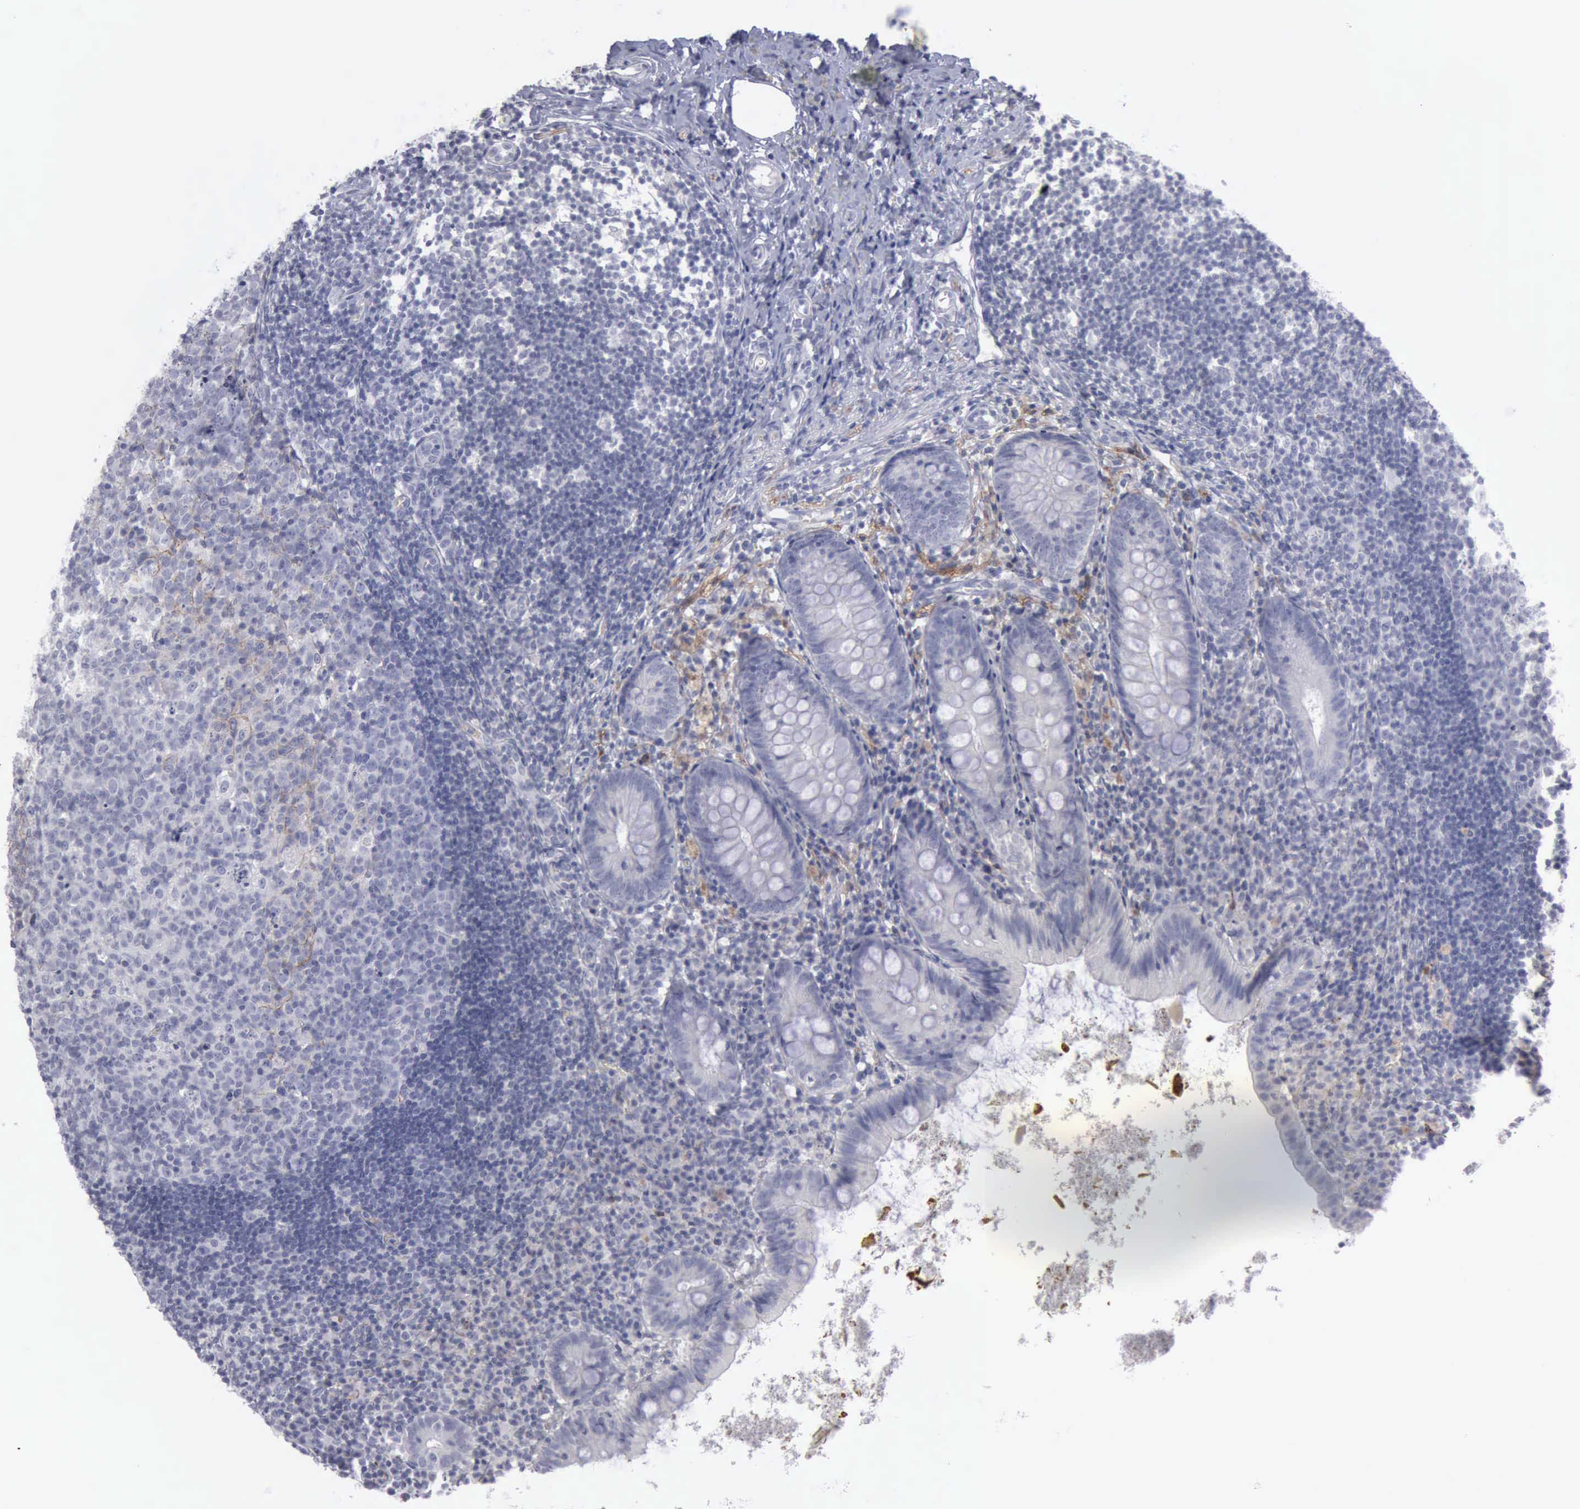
{"staining": {"intensity": "negative", "quantity": "none", "location": "none"}, "tissue": "appendix", "cell_type": "Glandular cells", "image_type": "normal", "snomed": [{"axis": "morphology", "description": "Normal tissue, NOS"}, {"axis": "topography", "description": "Appendix"}], "caption": "Immunohistochemical staining of unremarkable human appendix displays no significant staining in glandular cells. (Brightfield microscopy of DAB immunohistochemistry (IHC) at high magnification).", "gene": "CDH2", "patient": {"sex": "female", "age": 9}}